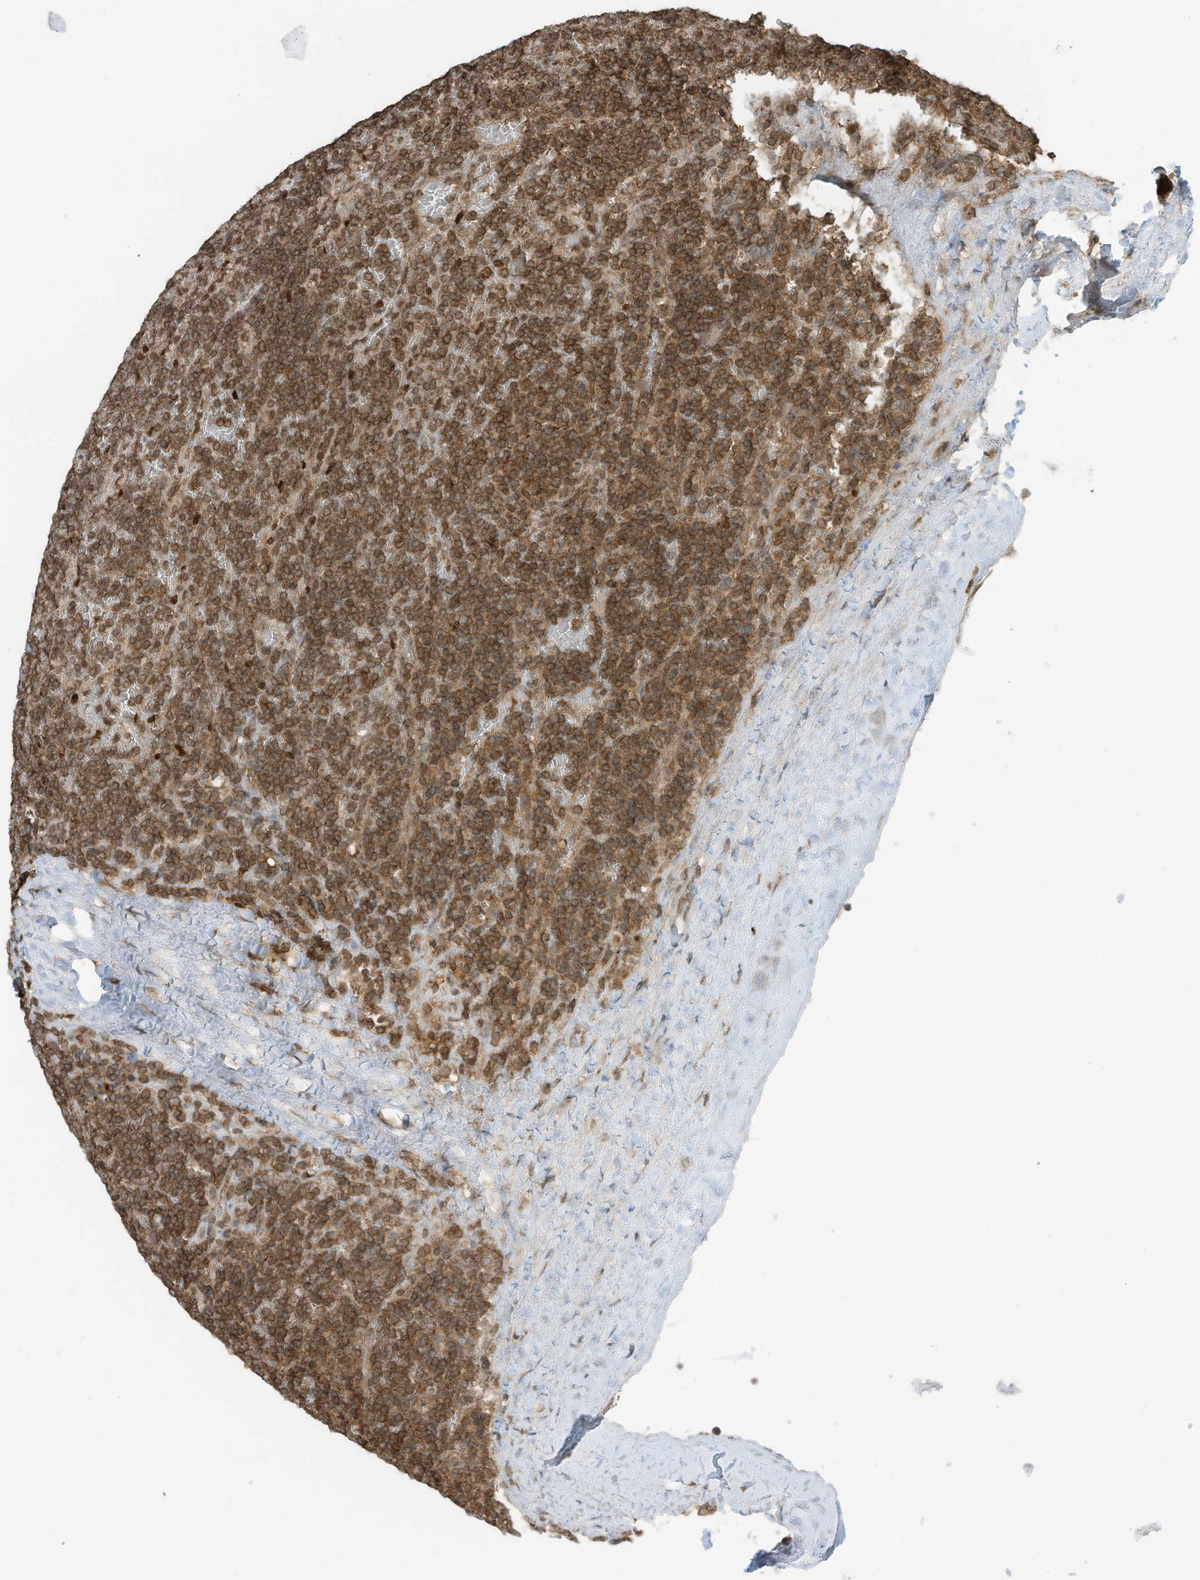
{"staining": {"intensity": "moderate", "quantity": ">75%", "location": "cytoplasmic/membranous,nuclear"}, "tissue": "lymphoma", "cell_type": "Tumor cells", "image_type": "cancer", "snomed": [{"axis": "morphology", "description": "Malignant lymphoma, non-Hodgkin's type, Low grade"}, {"axis": "topography", "description": "Spleen"}], "caption": "Immunohistochemistry of human lymphoma shows medium levels of moderate cytoplasmic/membranous and nuclear positivity in about >75% of tumor cells.", "gene": "KPNB1", "patient": {"sex": "female", "age": 19}}